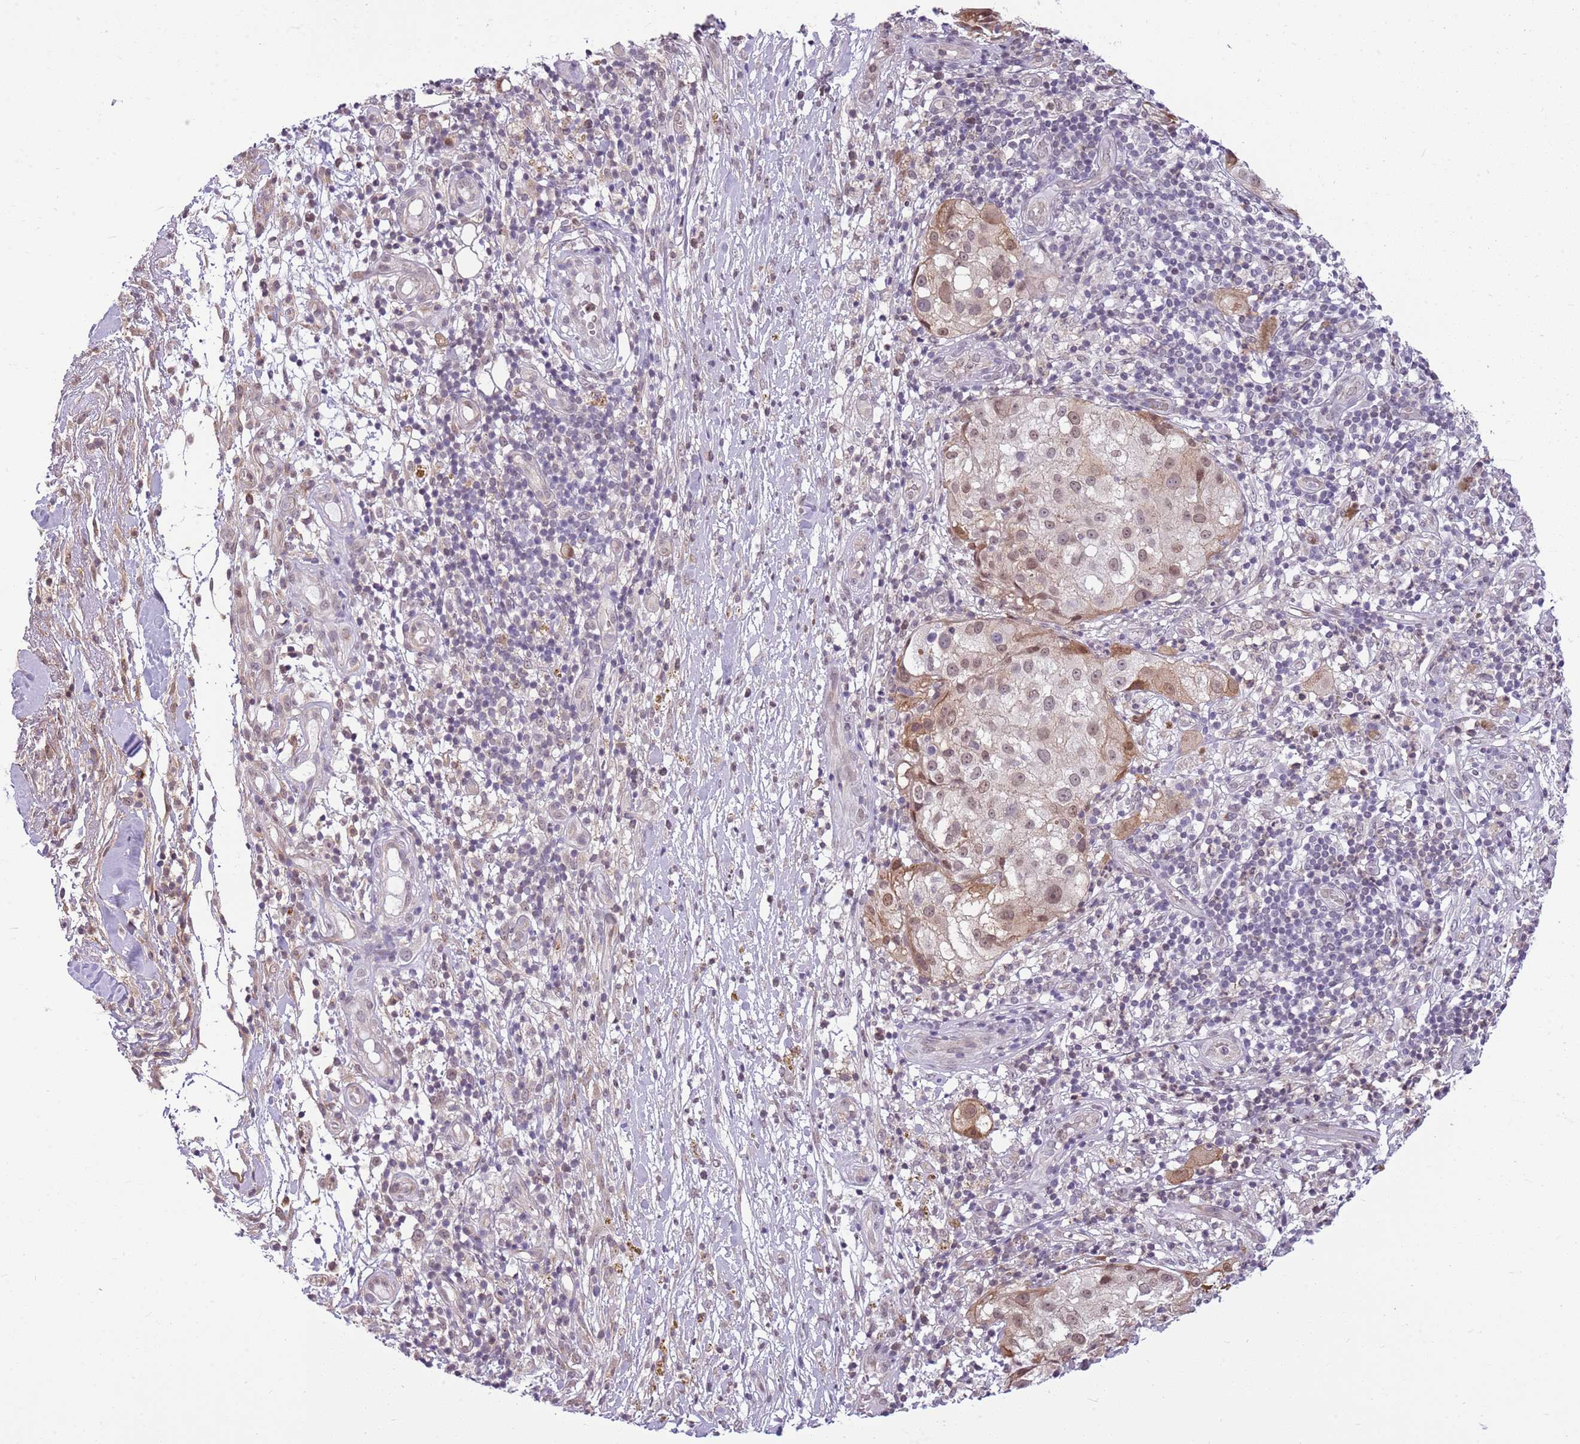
{"staining": {"intensity": "moderate", "quantity": "25%-75%", "location": "nuclear"}, "tissue": "melanoma", "cell_type": "Tumor cells", "image_type": "cancer", "snomed": [{"axis": "morphology", "description": "Normal morphology"}, {"axis": "morphology", "description": "Malignant melanoma, NOS"}, {"axis": "topography", "description": "Skin"}], "caption": "Melanoma tissue displays moderate nuclear positivity in about 25%-75% of tumor cells", "gene": "DHX32", "patient": {"sex": "female", "age": 72}}